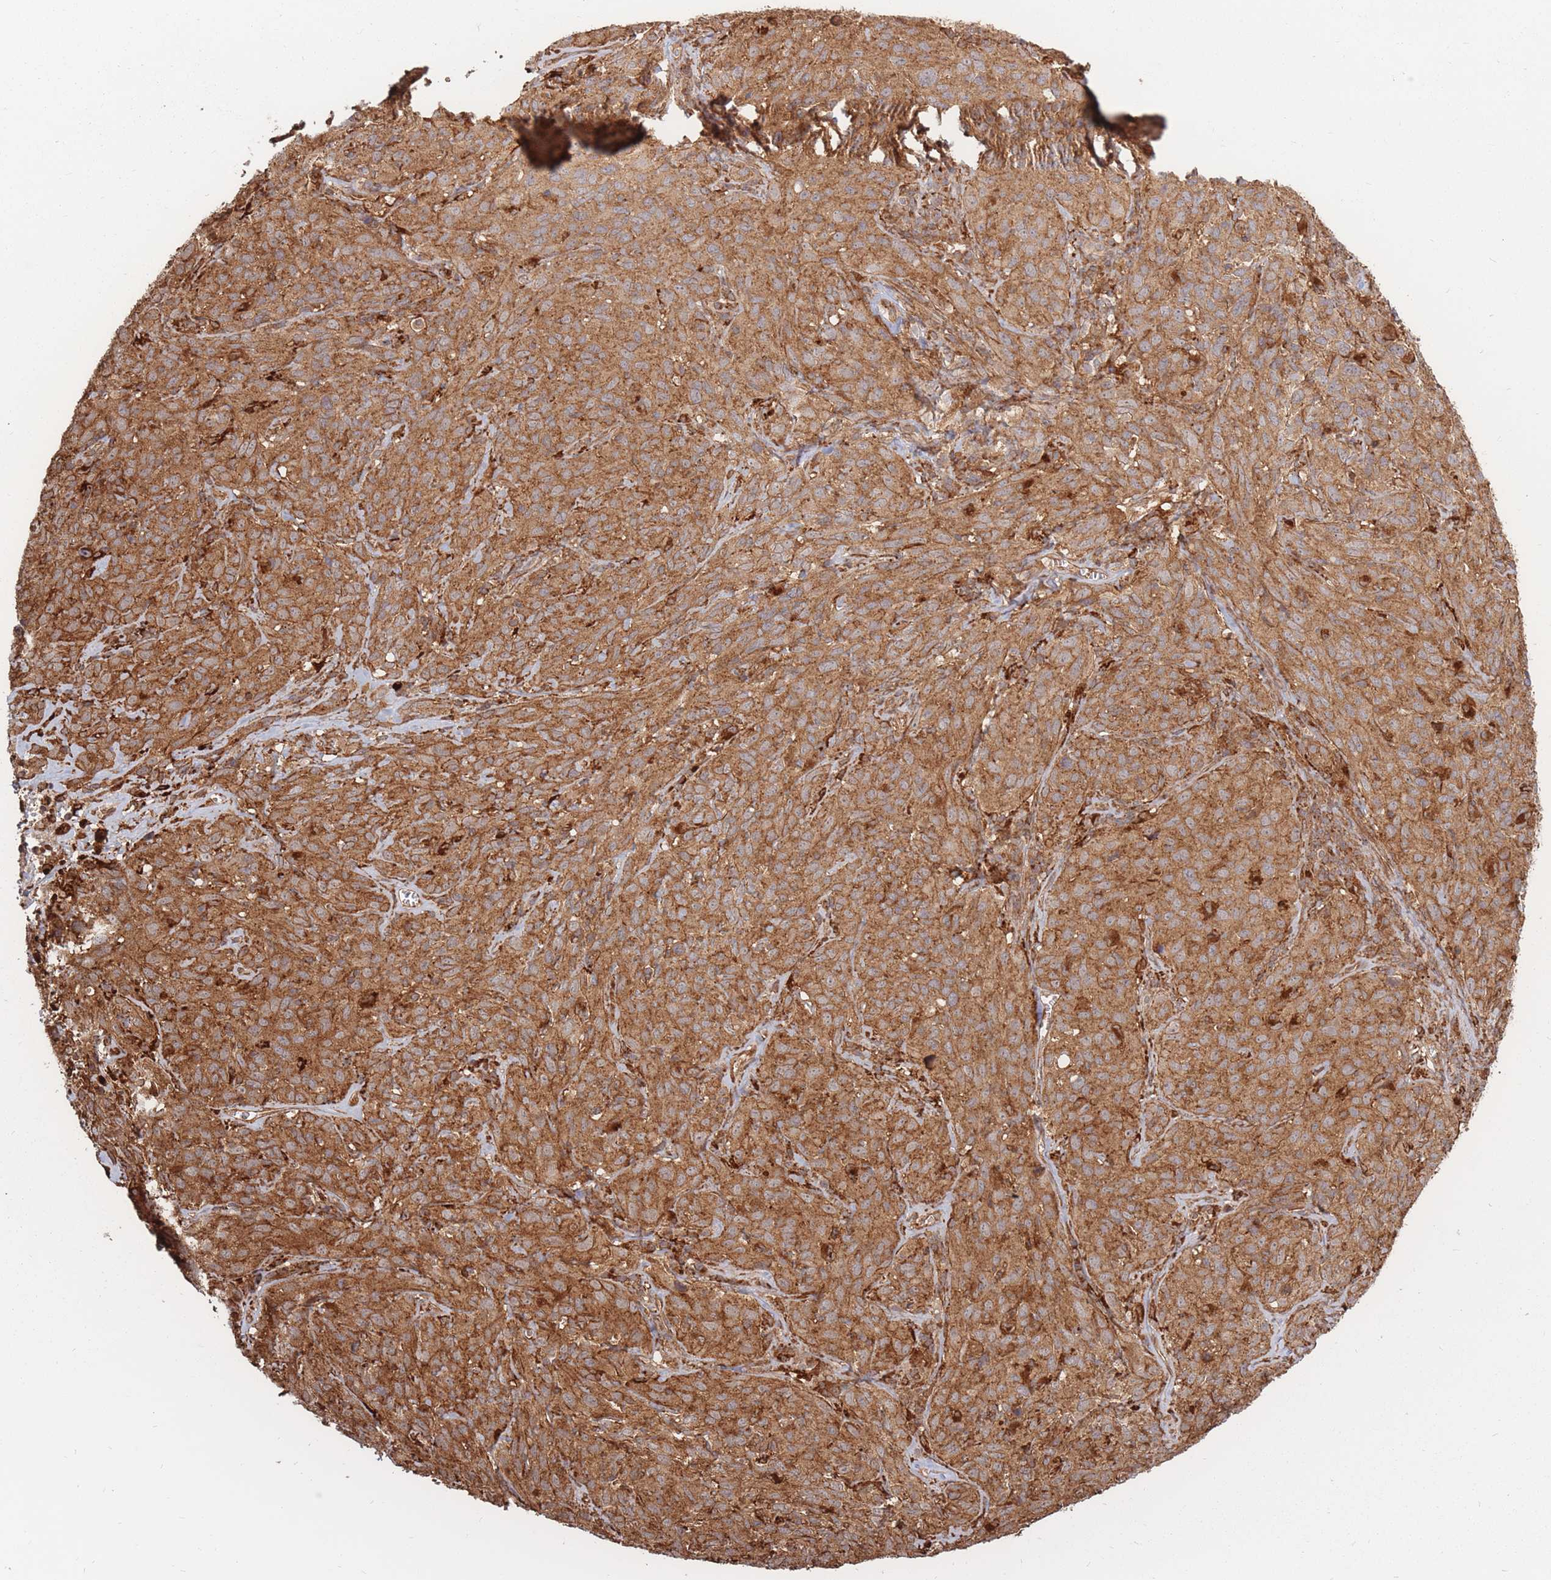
{"staining": {"intensity": "moderate", "quantity": ">75%", "location": "cytoplasmic/membranous"}, "tissue": "cervical cancer", "cell_type": "Tumor cells", "image_type": "cancer", "snomed": [{"axis": "morphology", "description": "Squamous cell carcinoma, NOS"}, {"axis": "topography", "description": "Cervix"}], "caption": "Cervical cancer tissue displays moderate cytoplasmic/membranous staining in about >75% of tumor cells, visualized by immunohistochemistry. The protein of interest is shown in brown color, while the nuclei are stained blue.", "gene": "RASSF2", "patient": {"sex": "female", "age": 51}}